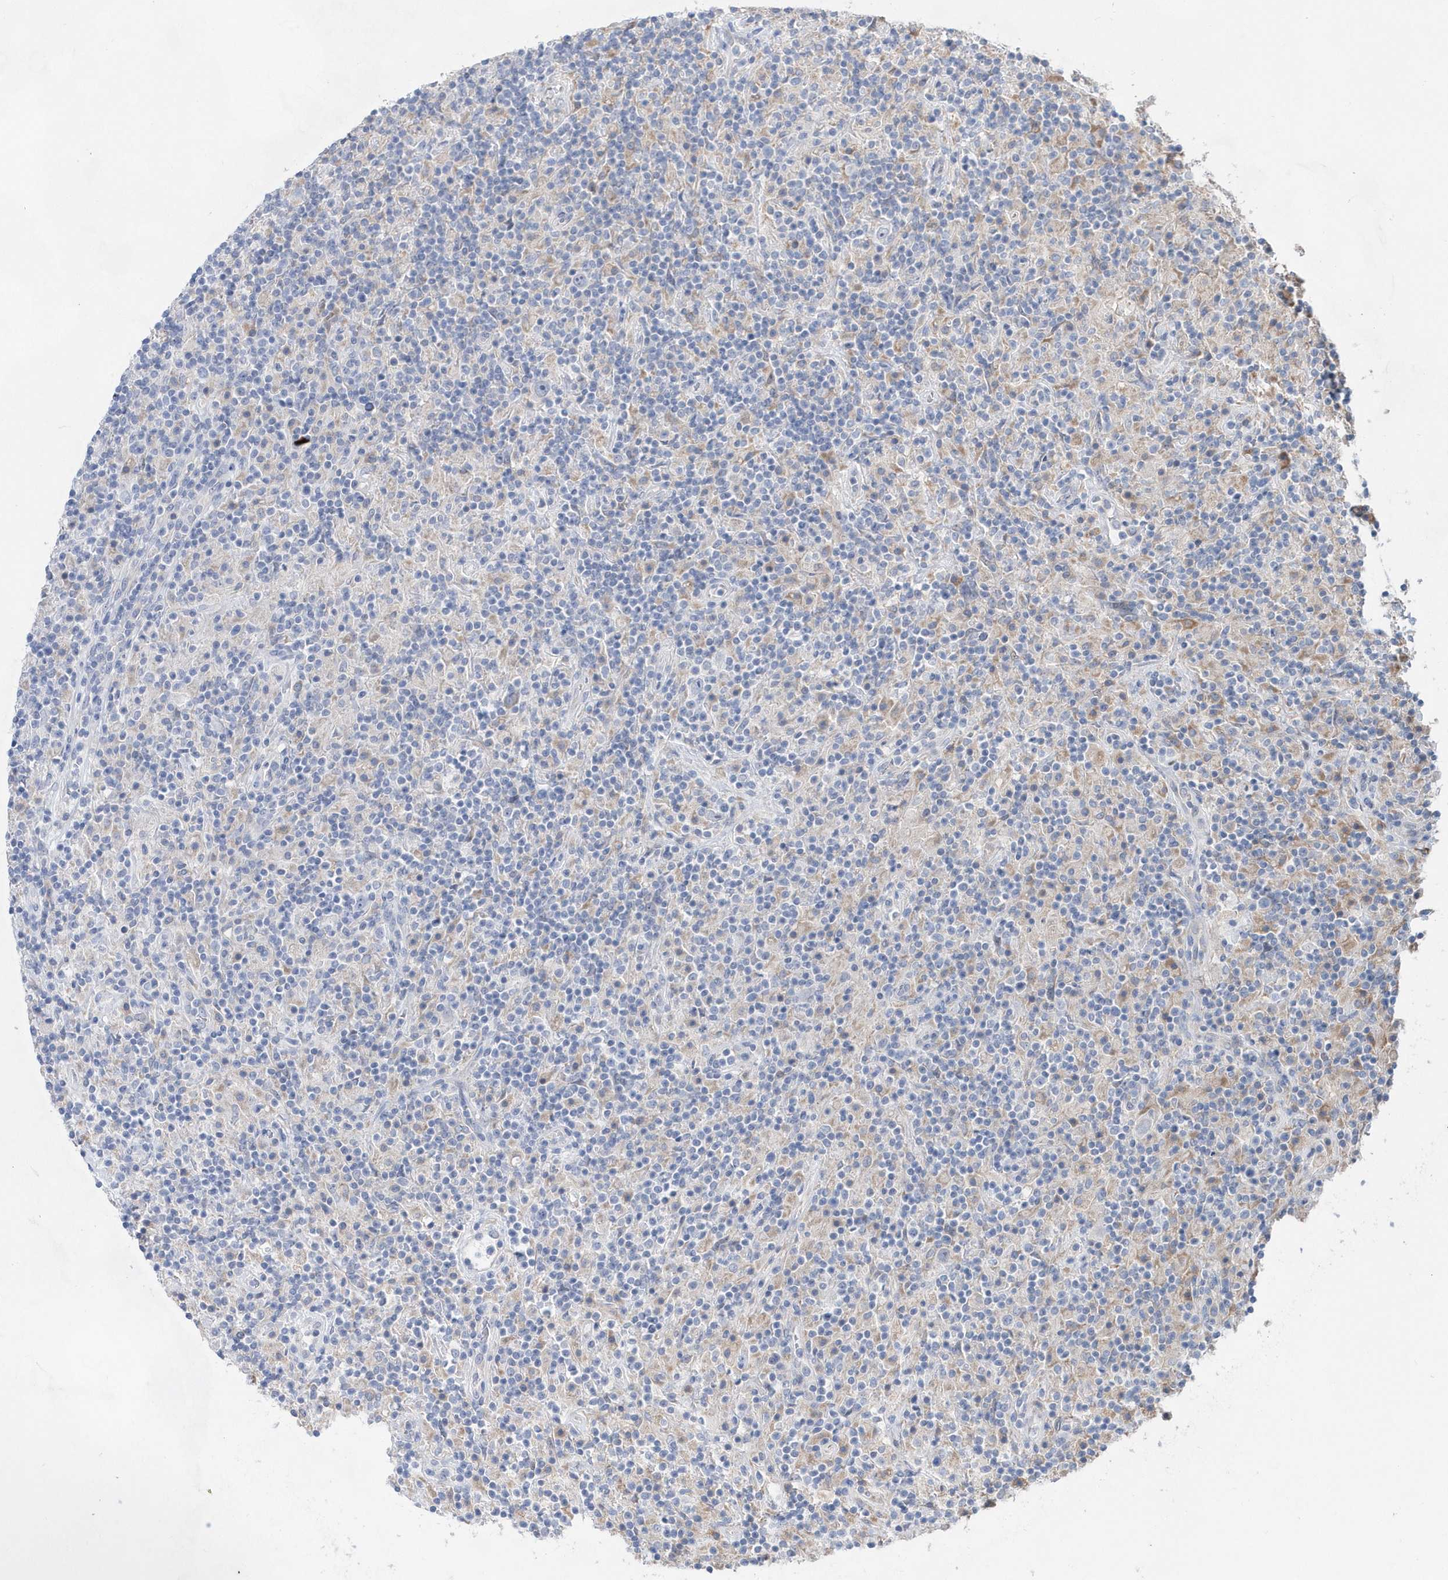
{"staining": {"intensity": "negative", "quantity": "none", "location": "none"}, "tissue": "lymphoma", "cell_type": "Tumor cells", "image_type": "cancer", "snomed": [{"axis": "morphology", "description": "Hodgkin's disease, NOS"}, {"axis": "topography", "description": "Lymph node"}], "caption": "Immunohistochemical staining of Hodgkin's disease reveals no significant staining in tumor cells.", "gene": "BDH2", "patient": {"sex": "male", "age": 70}}